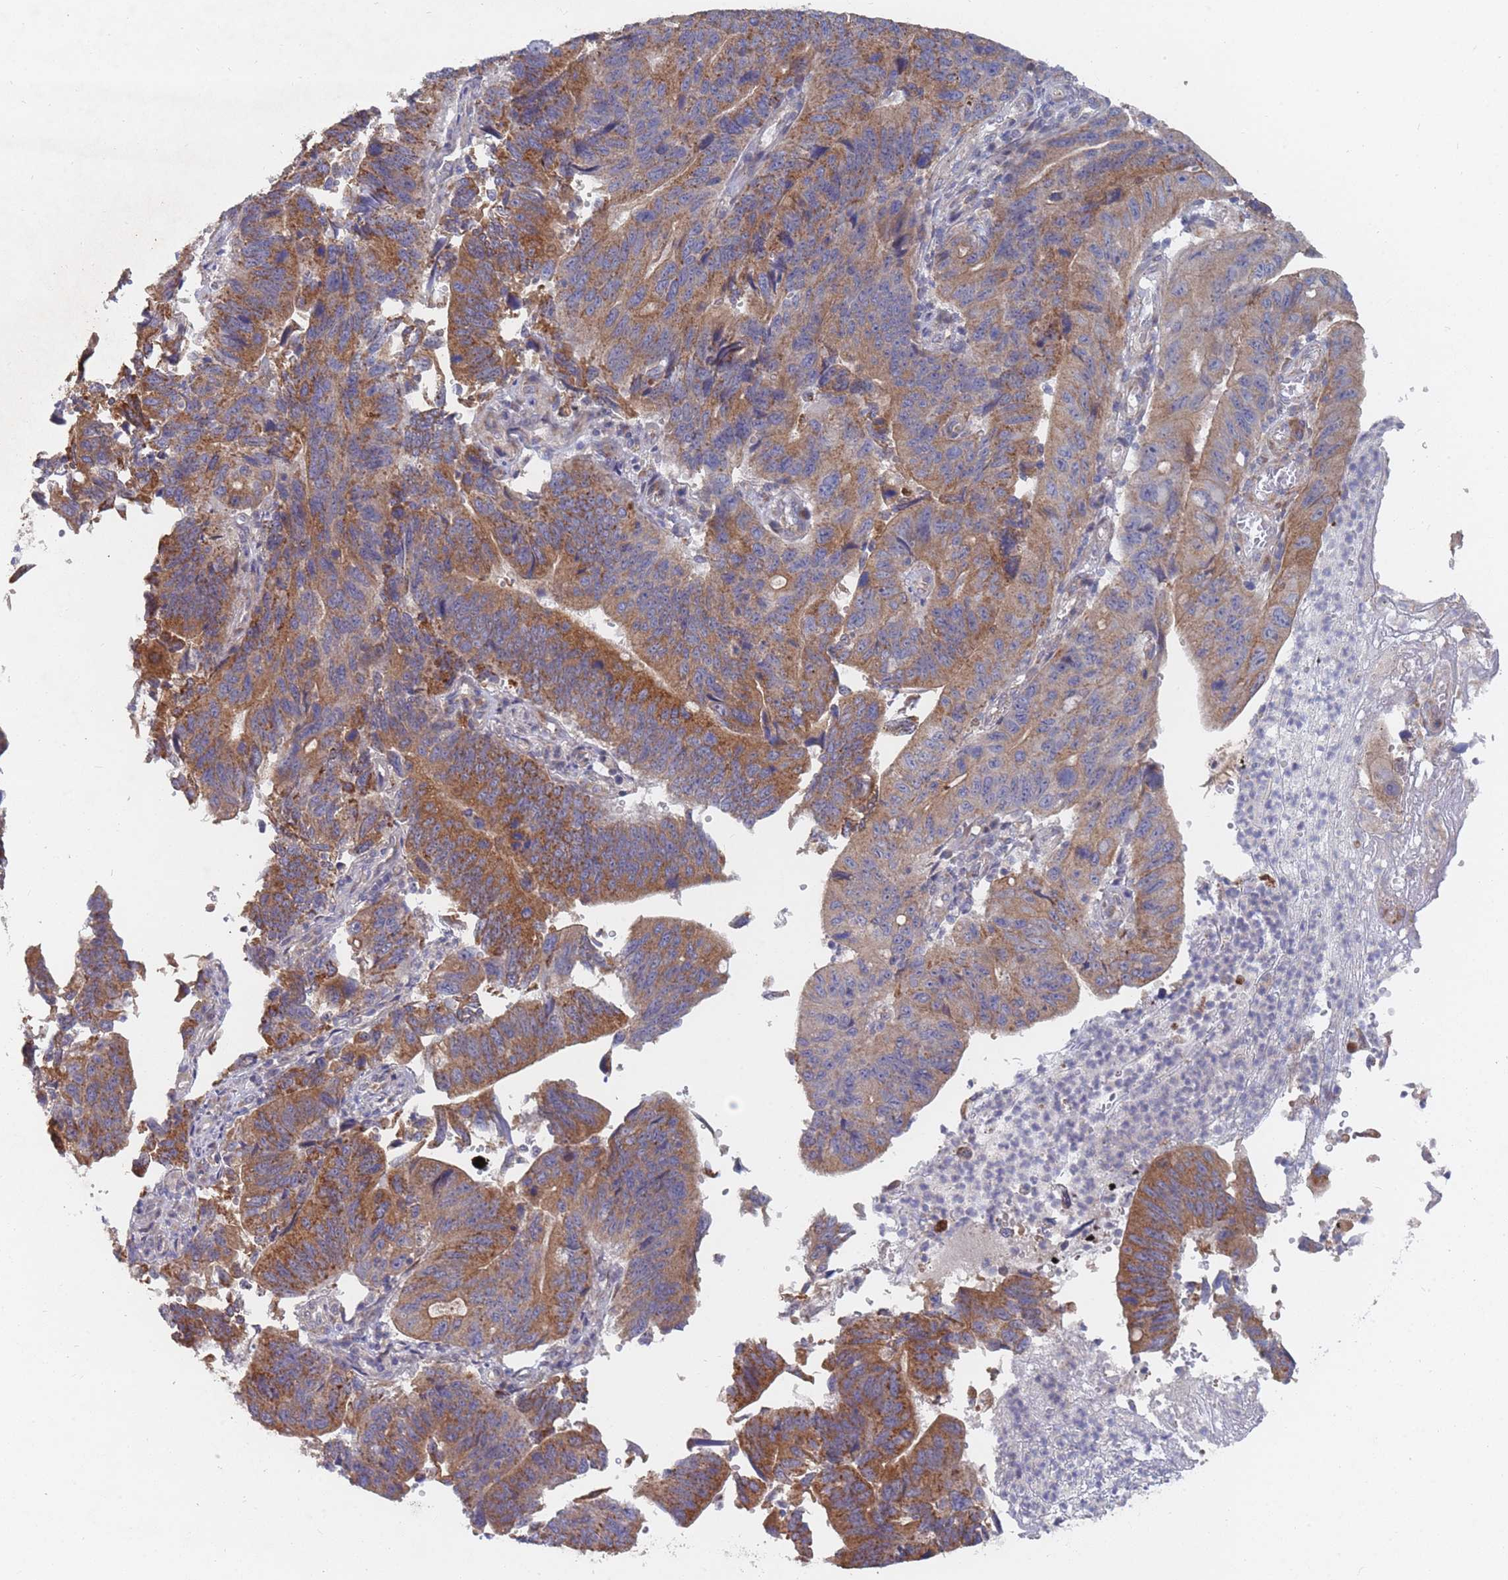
{"staining": {"intensity": "moderate", "quantity": ">75%", "location": "cytoplasmic/membranous"}, "tissue": "stomach cancer", "cell_type": "Tumor cells", "image_type": "cancer", "snomed": [{"axis": "morphology", "description": "Adenocarcinoma, NOS"}, {"axis": "topography", "description": "Stomach"}], "caption": "Human stomach cancer (adenocarcinoma) stained for a protein (brown) demonstrates moderate cytoplasmic/membranous positive positivity in about >75% of tumor cells.", "gene": "SLC35F5", "patient": {"sex": "male", "age": 59}}